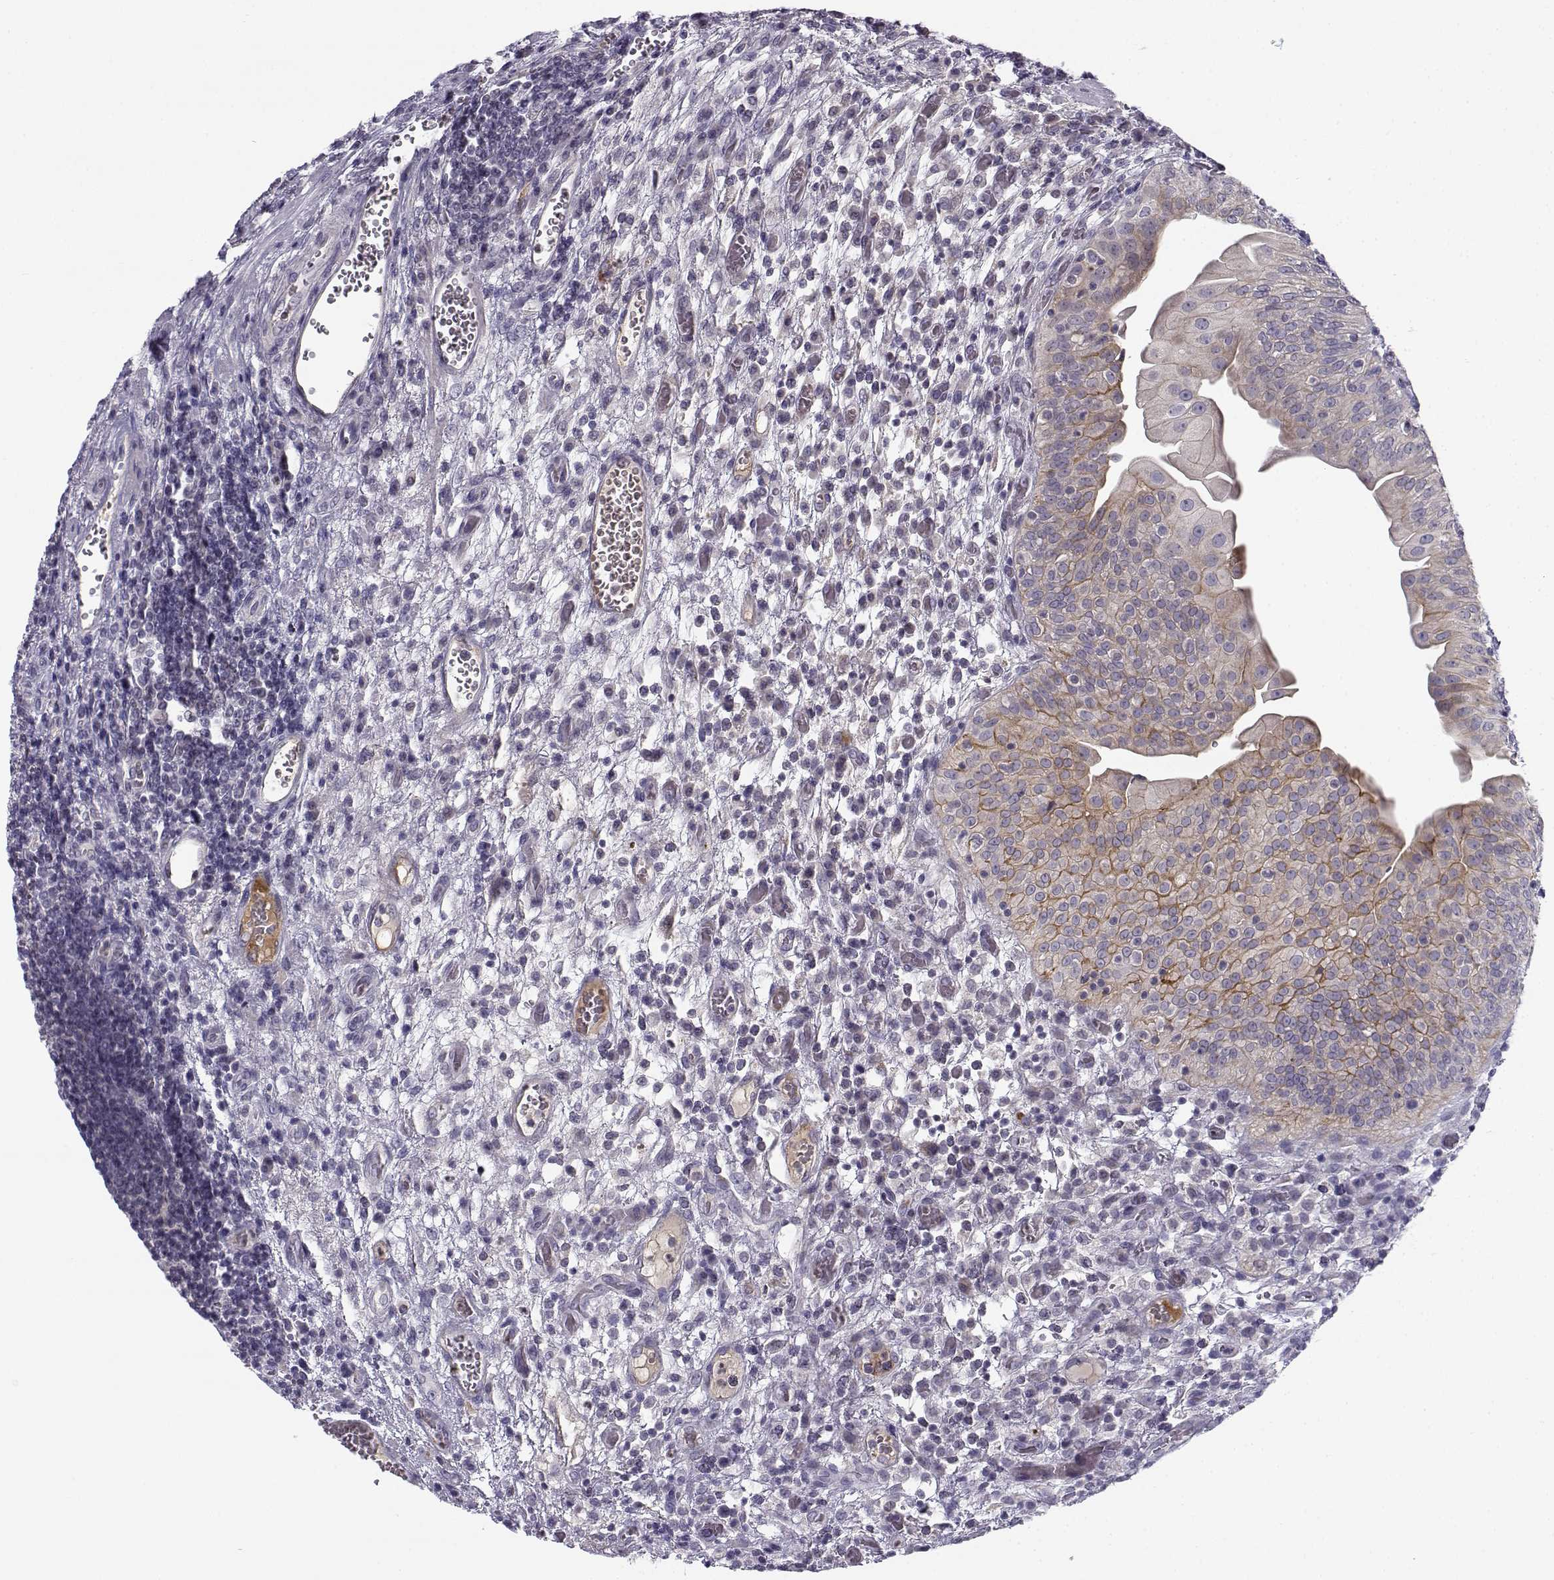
{"staining": {"intensity": "negative", "quantity": "none", "location": "none"}, "tissue": "urothelial cancer", "cell_type": "Tumor cells", "image_type": "cancer", "snomed": [{"axis": "morphology", "description": "Urothelial carcinoma, High grade"}, {"axis": "topography", "description": "Urinary bladder"}], "caption": "An immunohistochemistry photomicrograph of high-grade urothelial carcinoma is shown. There is no staining in tumor cells of high-grade urothelial carcinoma. Brightfield microscopy of IHC stained with DAB (3,3'-diaminobenzidine) (brown) and hematoxylin (blue), captured at high magnification.", "gene": "DDX25", "patient": {"sex": "male", "age": 60}}